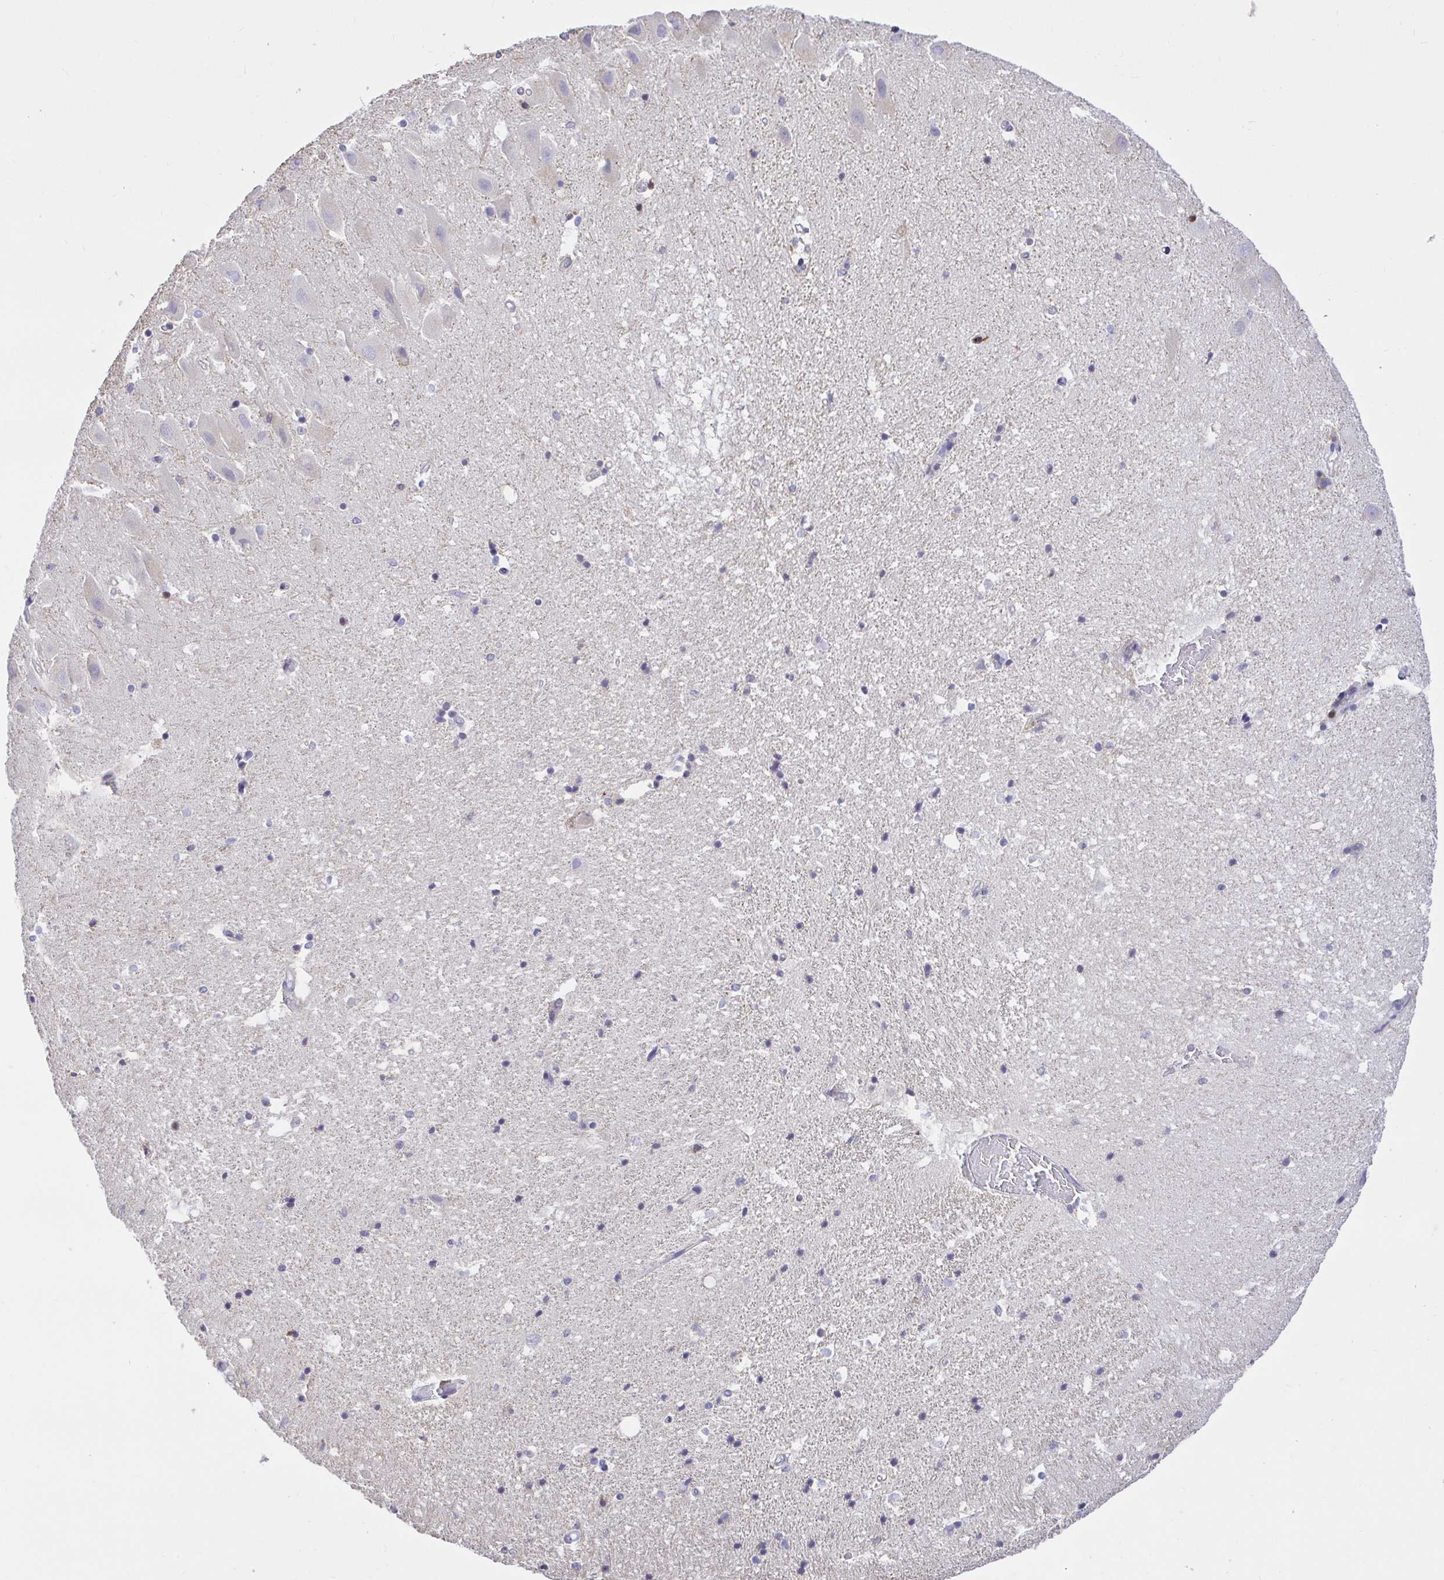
{"staining": {"intensity": "negative", "quantity": "none", "location": "none"}, "tissue": "hippocampus", "cell_type": "Glial cells", "image_type": "normal", "snomed": [{"axis": "morphology", "description": "Normal tissue, NOS"}, {"axis": "topography", "description": "Hippocampus"}], "caption": "Glial cells are negative for protein expression in normal human hippocampus.", "gene": "SKAP1", "patient": {"sex": "male", "age": 63}}